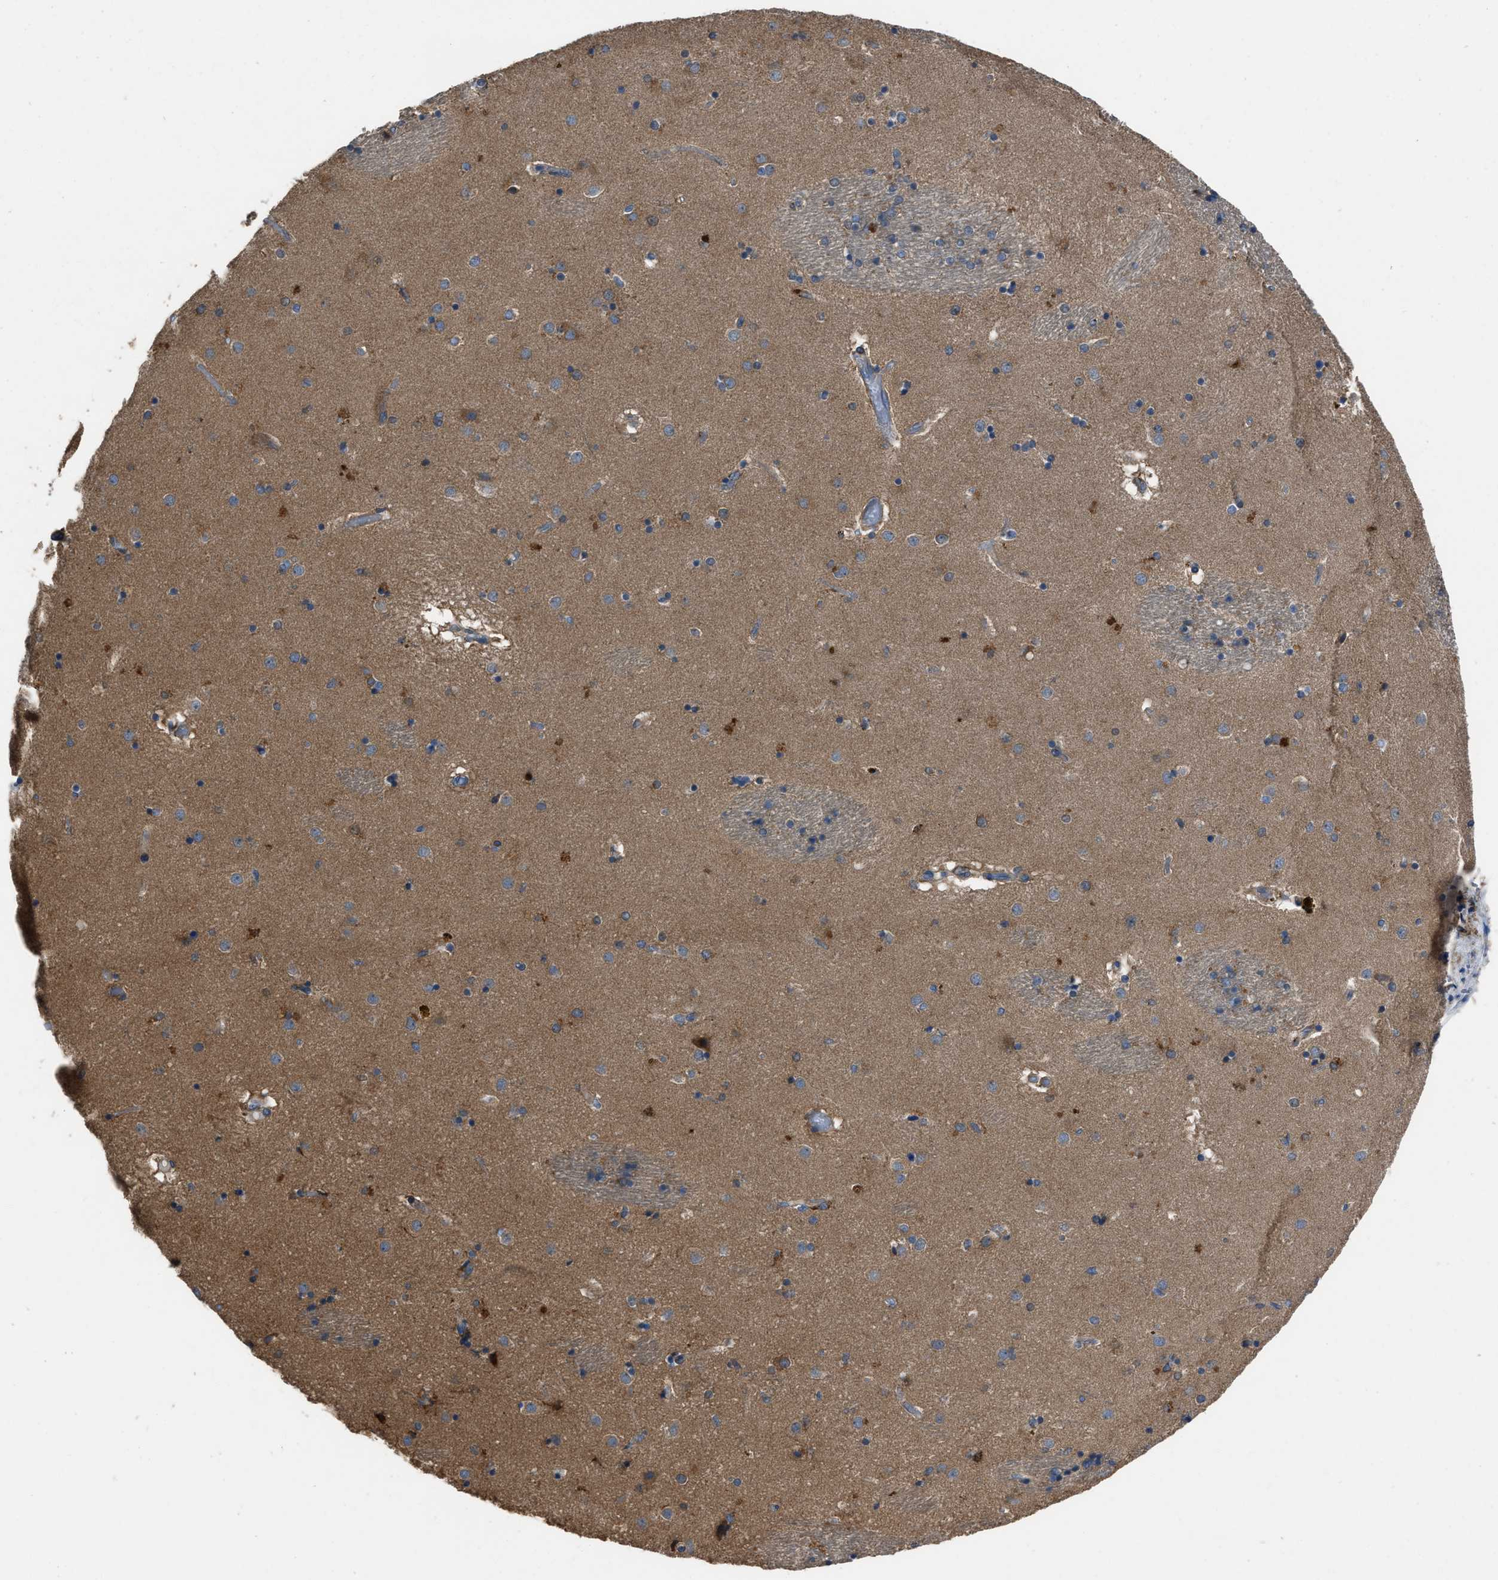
{"staining": {"intensity": "moderate", "quantity": "<25%", "location": "cytoplasmic/membranous"}, "tissue": "caudate", "cell_type": "Glial cells", "image_type": "normal", "snomed": [{"axis": "morphology", "description": "Normal tissue, NOS"}, {"axis": "topography", "description": "Lateral ventricle wall"}], "caption": "Brown immunohistochemical staining in normal caudate exhibits moderate cytoplasmic/membranous positivity in about <25% of glial cells.", "gene": "ANGPT1", "patient": {"sex": "male", "age": 70}}